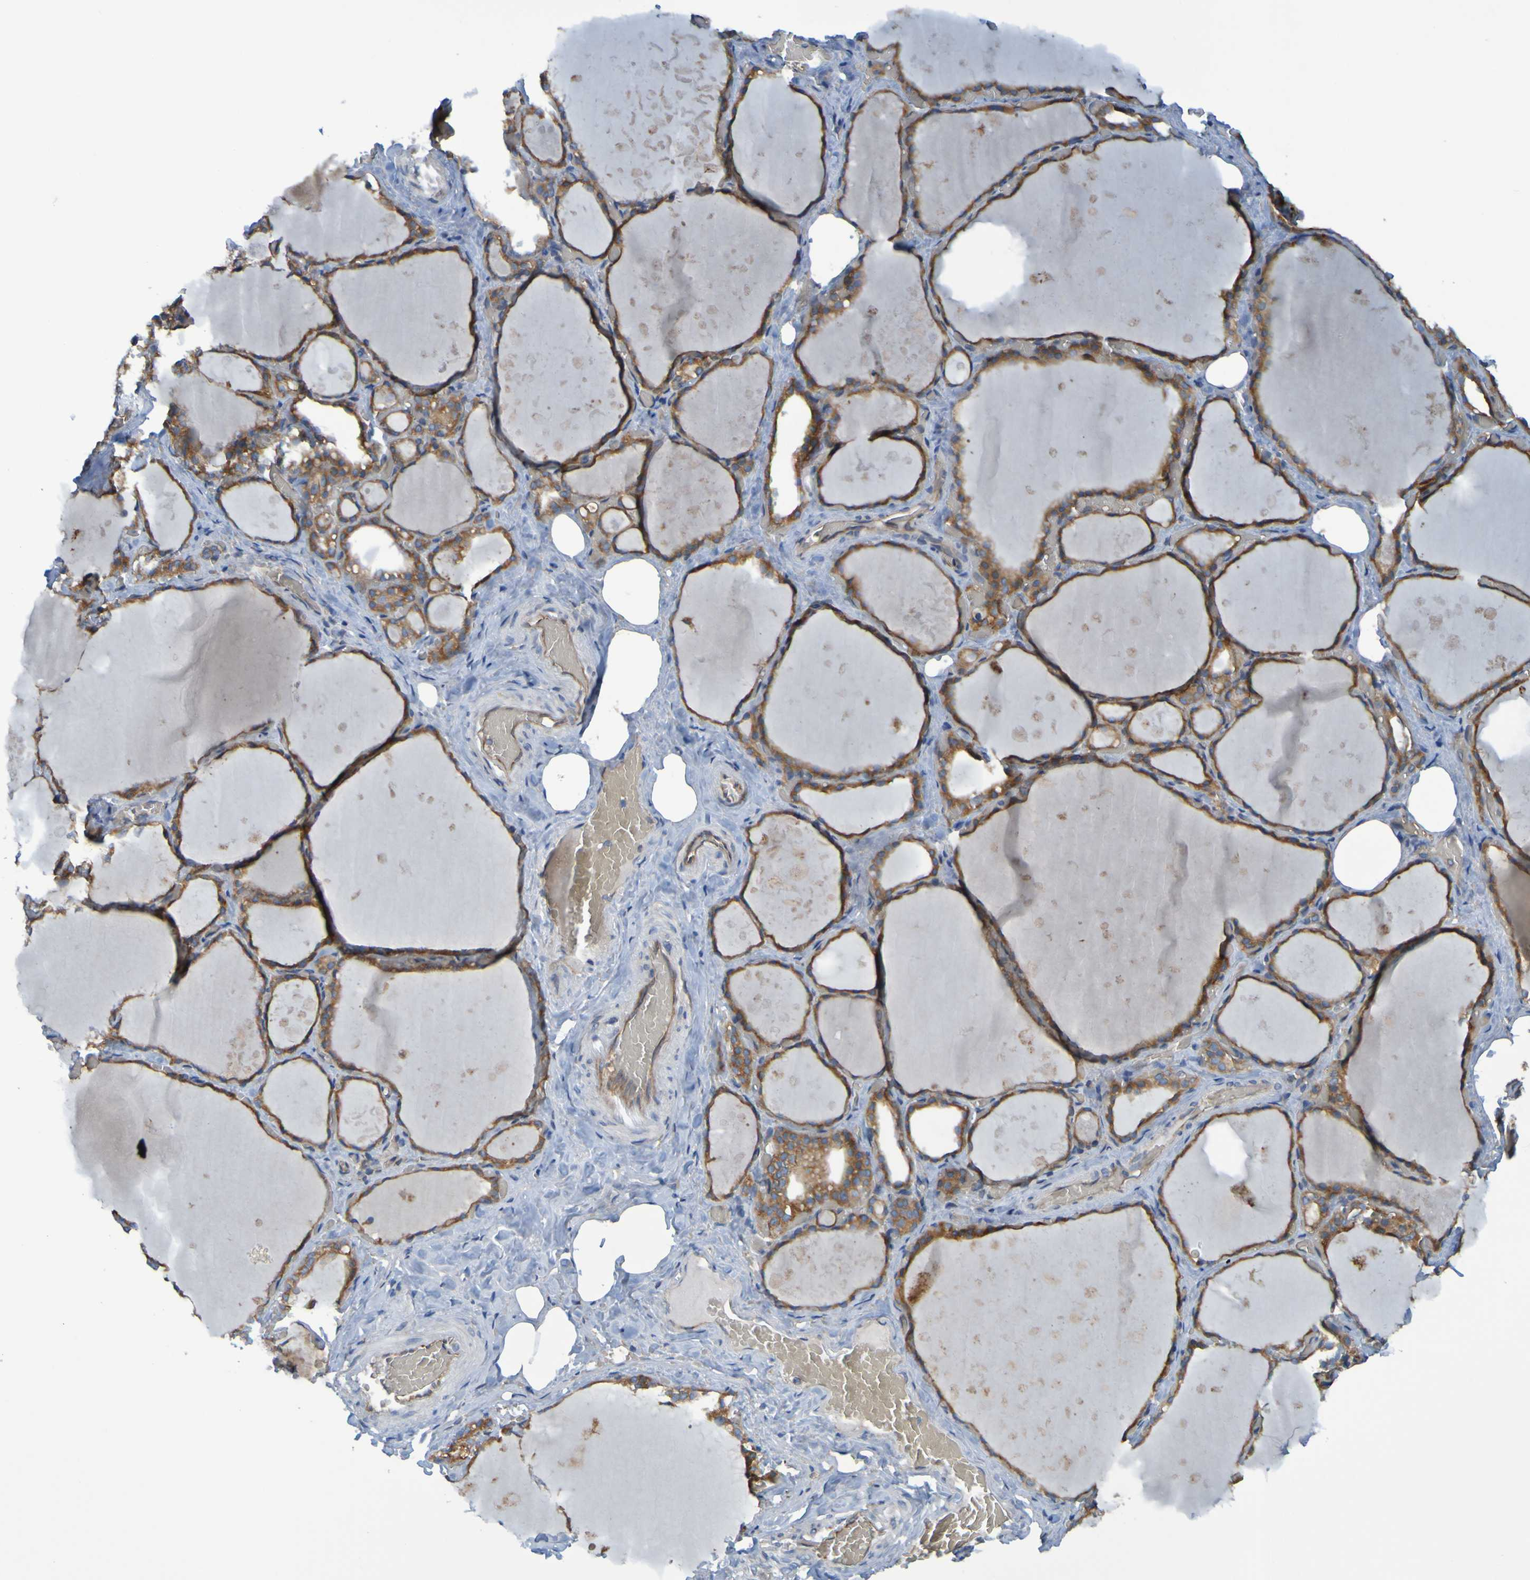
{"staining": {"intensity": "moderate", "quantity": ">75%", "location": "cytoplasmic/membranous"}, "tissue": "thyroid gland", "cell_type": "Glandular cells", "image_type": "normal", "snomed": [{"axis": "morphology", "description": "Normal tissue, NOS"}, {"axis": "topography", "description": "Thyroid gland"}], "caption": "Protein expression analysis of unremarkable thyroid gland shows moderate cytoplasmic/membranous positivity in about >75% of glandular cells.", "gene": "DNAJC4", "patient": {"sex": "male", "age": 61}}